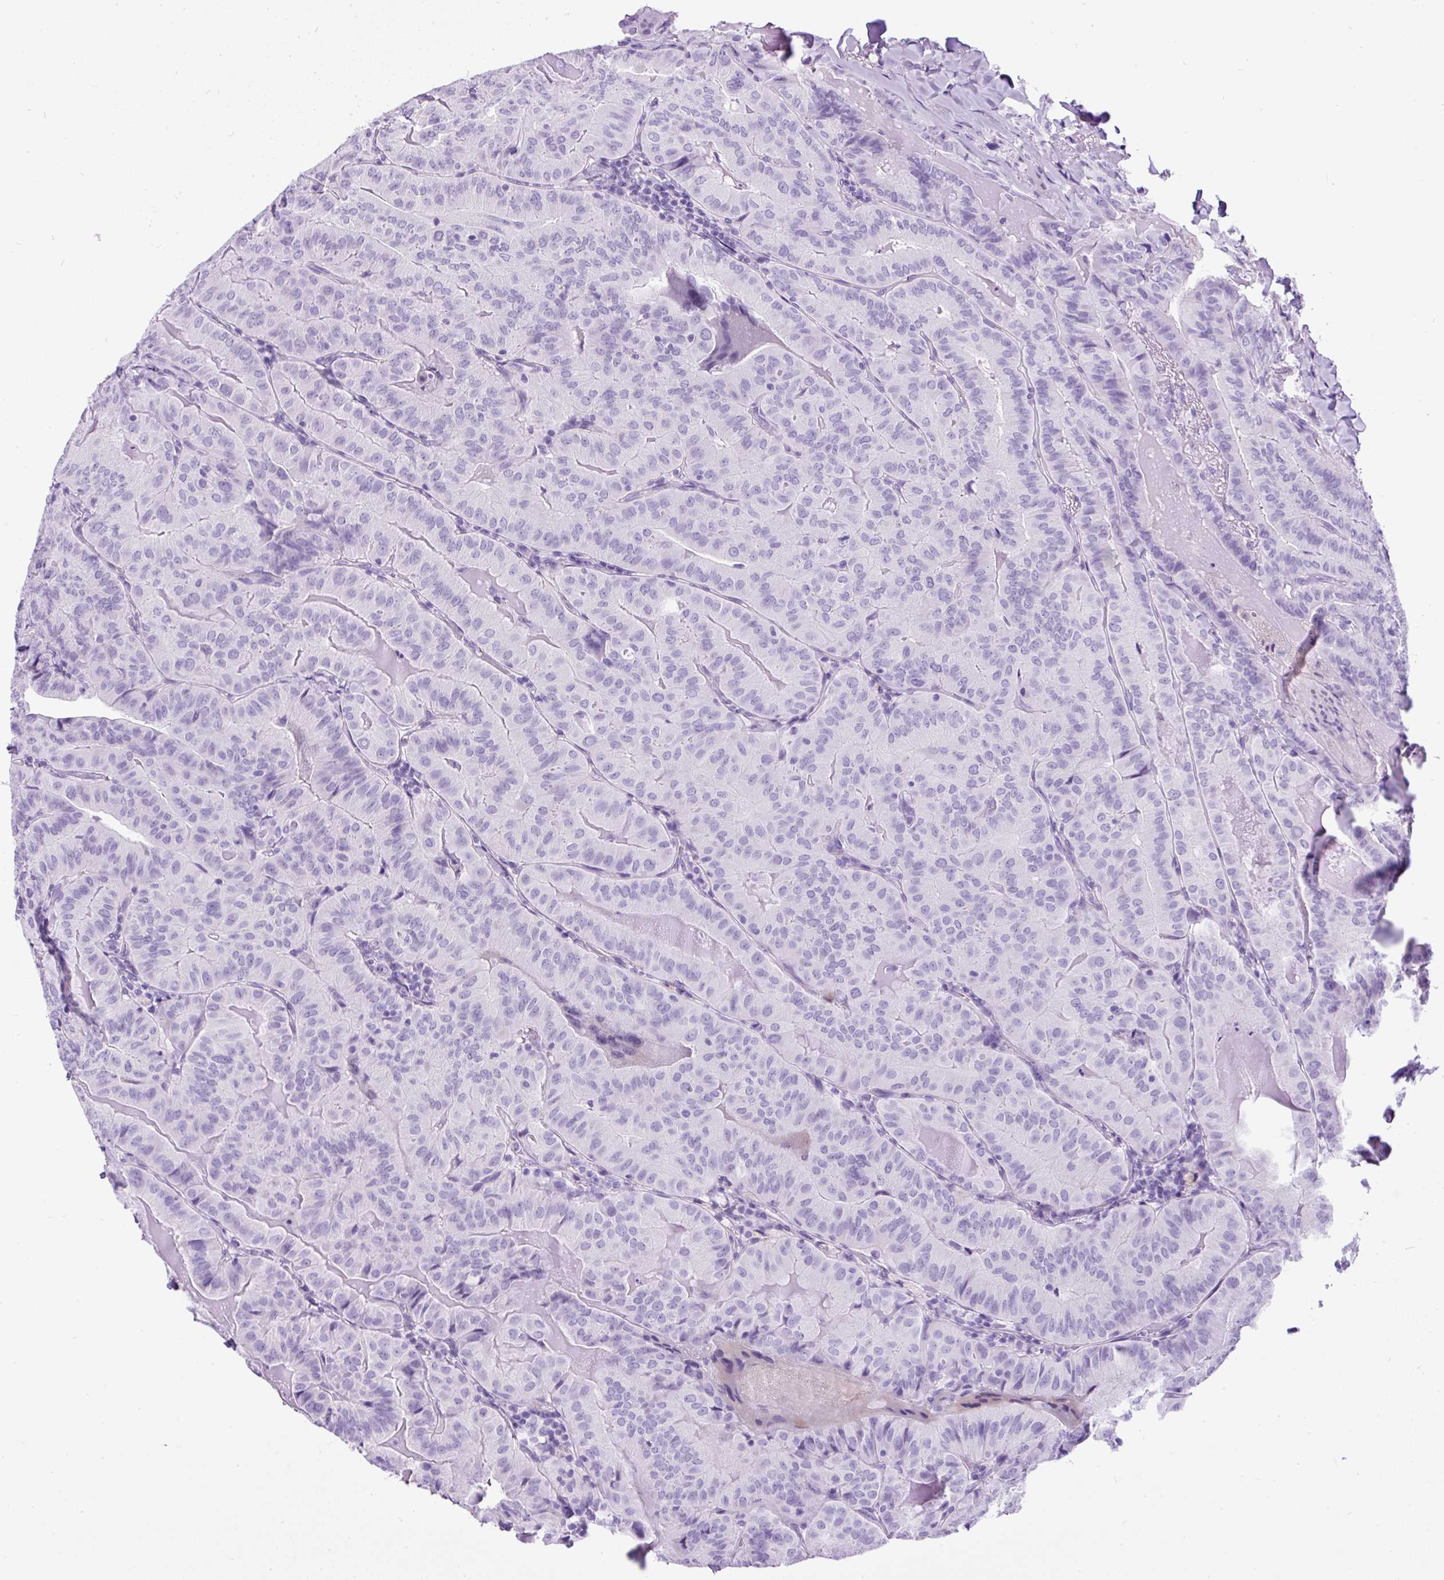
{"staining": {"intensity": "negative", "quantity": "none", "location": "none"}, "tissue": "thyroid cancer", "cell_type": "Tumor cells", "image_type": "cancer", "snomed": [{"axis": "morphology", "description": "Papillary adenocarcinoma, NOS"}, {"axis": "topography", "description": "Thyroid gland"}], "caption": "A high-resolution image shows immunohistochemistry staining of thyroid cancer, which exhibits no significant positivity in tumor cells.", "gene": "PDIA2", "patient": {"sex": "female", "age": 68}}